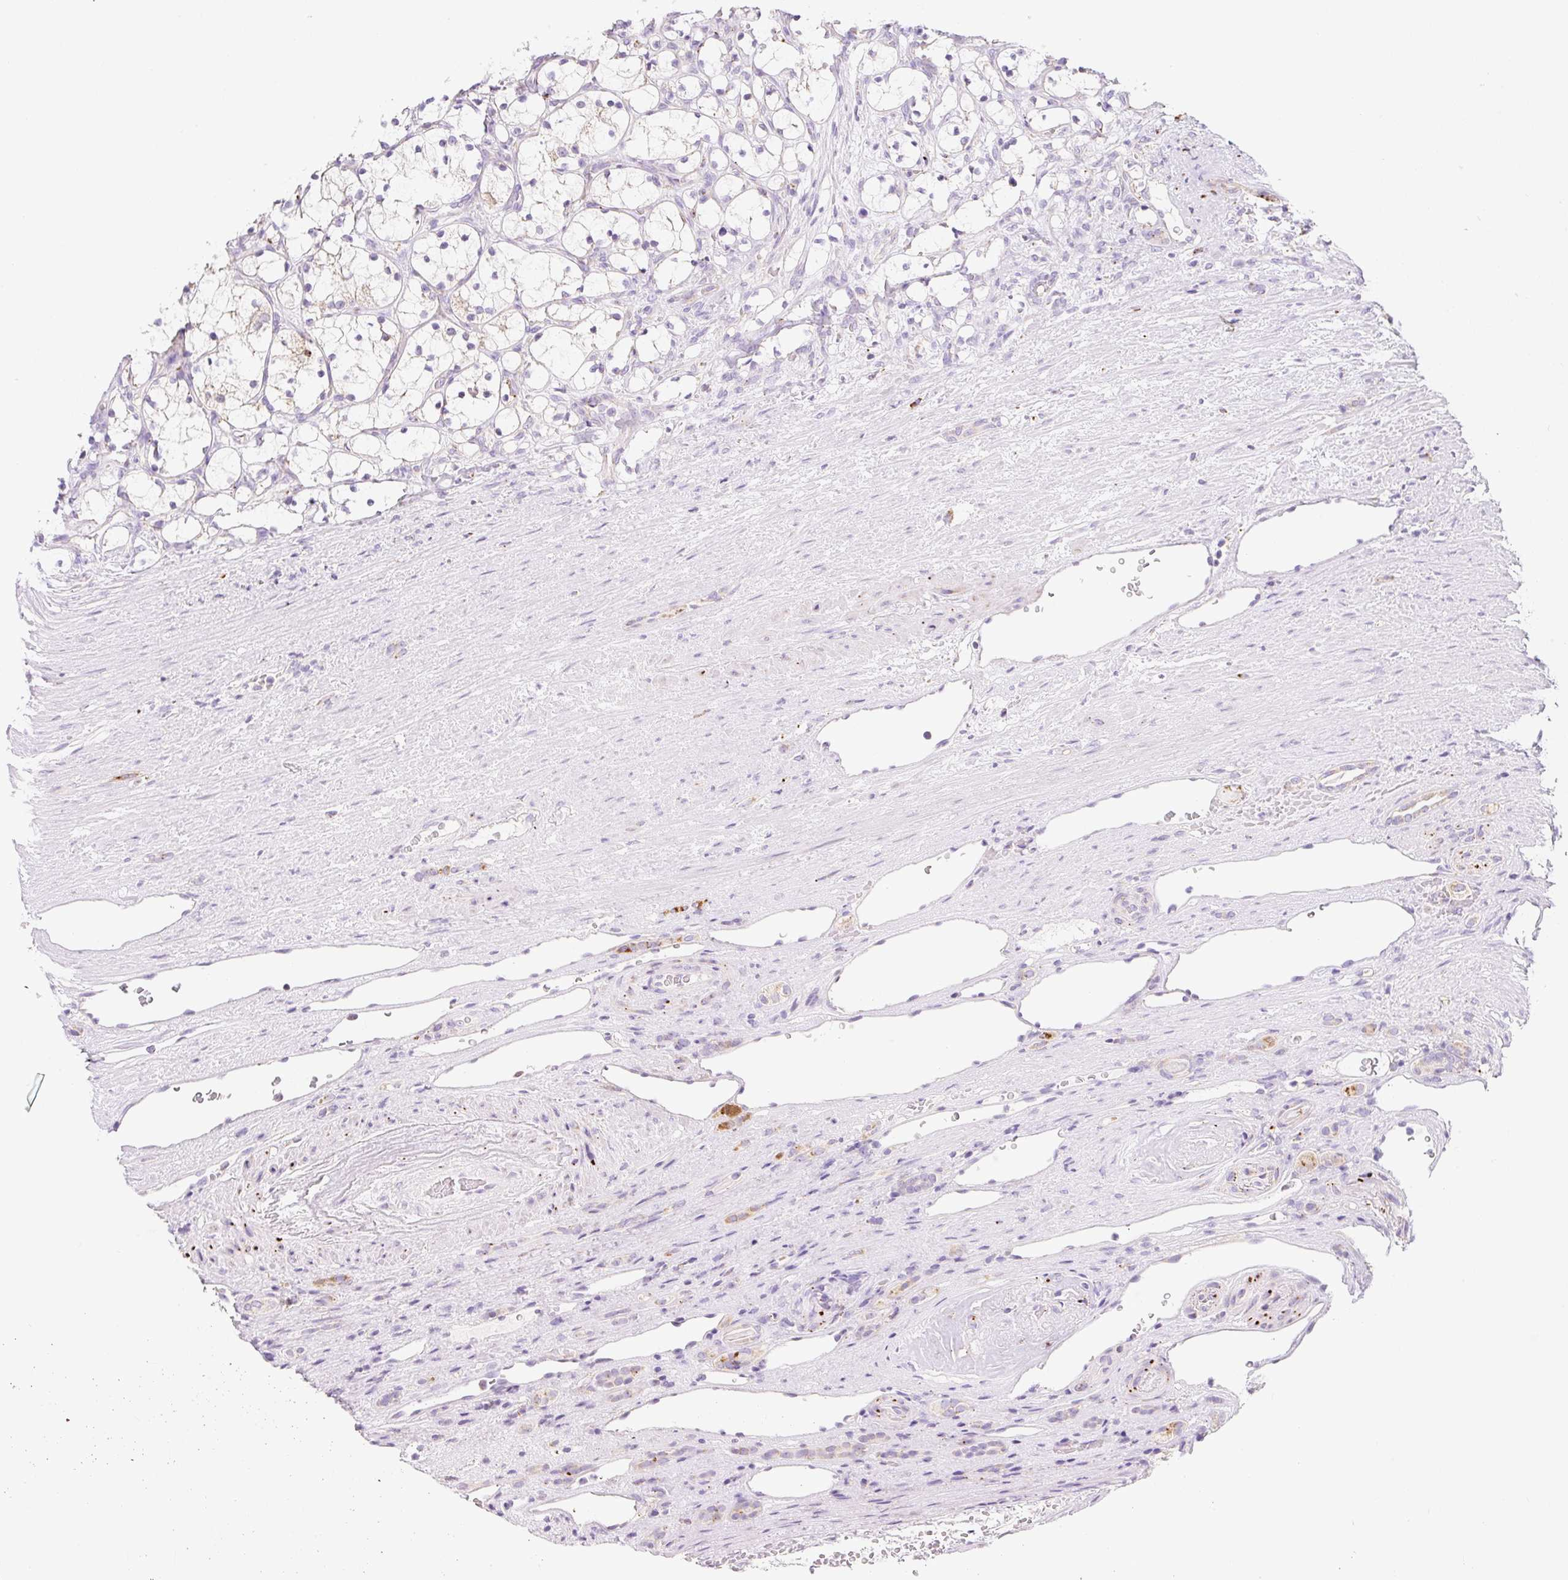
{"staining": {"intensity": "negative", "quantity": "none", "location": "none"}, "tissue": "renal cancer", "cell_type": "Tumor cells", "image_type": "cancer", "snomed": [{"axis": "morphology", "description": "Adenocarcinoma, NOS"}, {"axis": "topography", "description": "Kidney"}], "caption": "This is a histopathology image of immunohistochemistry (IHC) staining of adenocarcinoma (renal), which shows no expression in tumor cells.", "gene": "CLEC3A", "patient": {"sex": "female", "age": 69}}